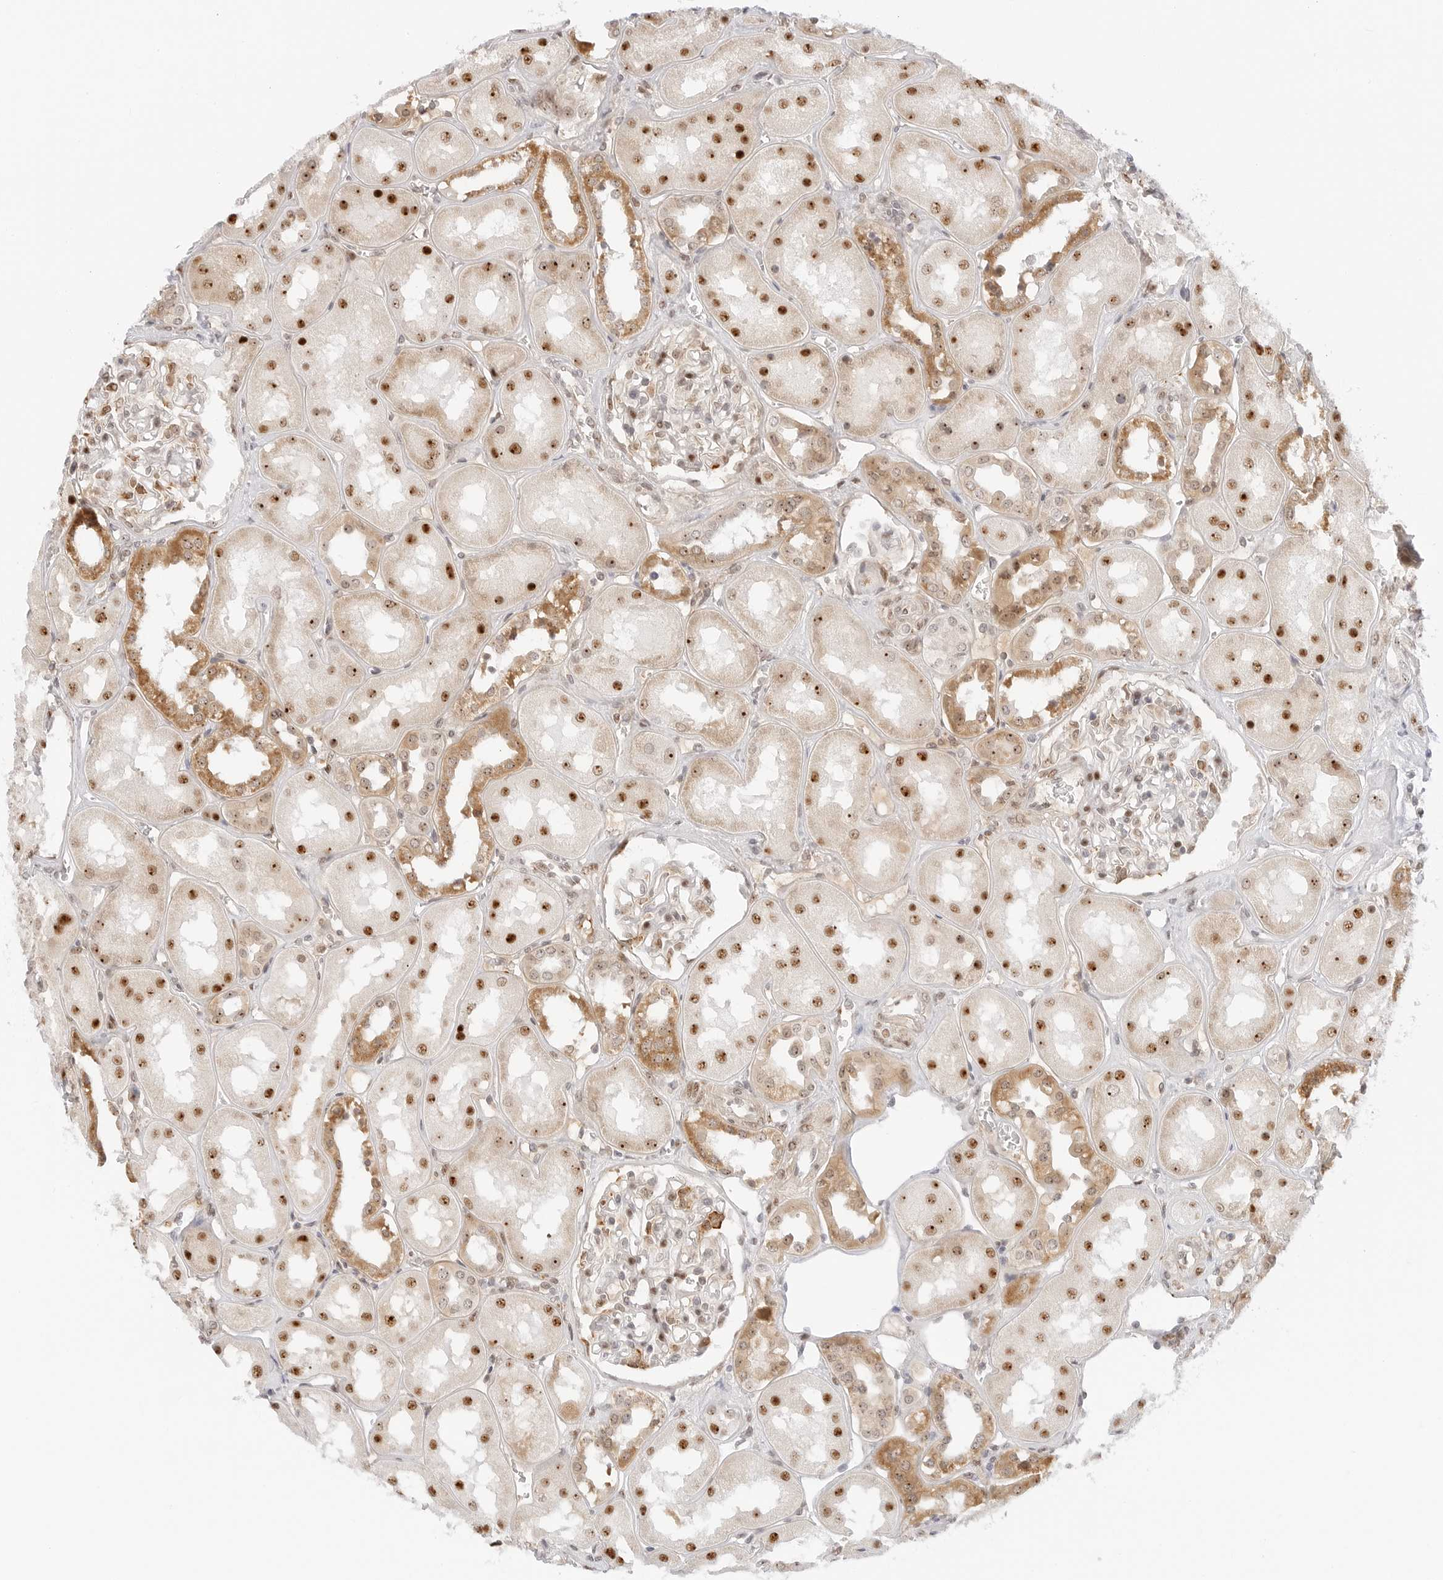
{"staining": {"intensity": "moderate", "quantity": "<25%", "location": "nuclear"}, "tissue": "kidney", "cell_type": "Cells in glomeruli", "image_type": "normal", "snomed": [{"axis": "morphology", "description": "Normal tissue, NOS"}, {"axis": "topography", "description": "Kidney"}], "caption": "This image reveals immunohistochemistry (IHC) staining of benign kidney, with low moderate nuclear staining in approximately <25% of cells in glomeruli.", "gene": "HIPK3", "patient": {"sex": "male", "age": 70}}